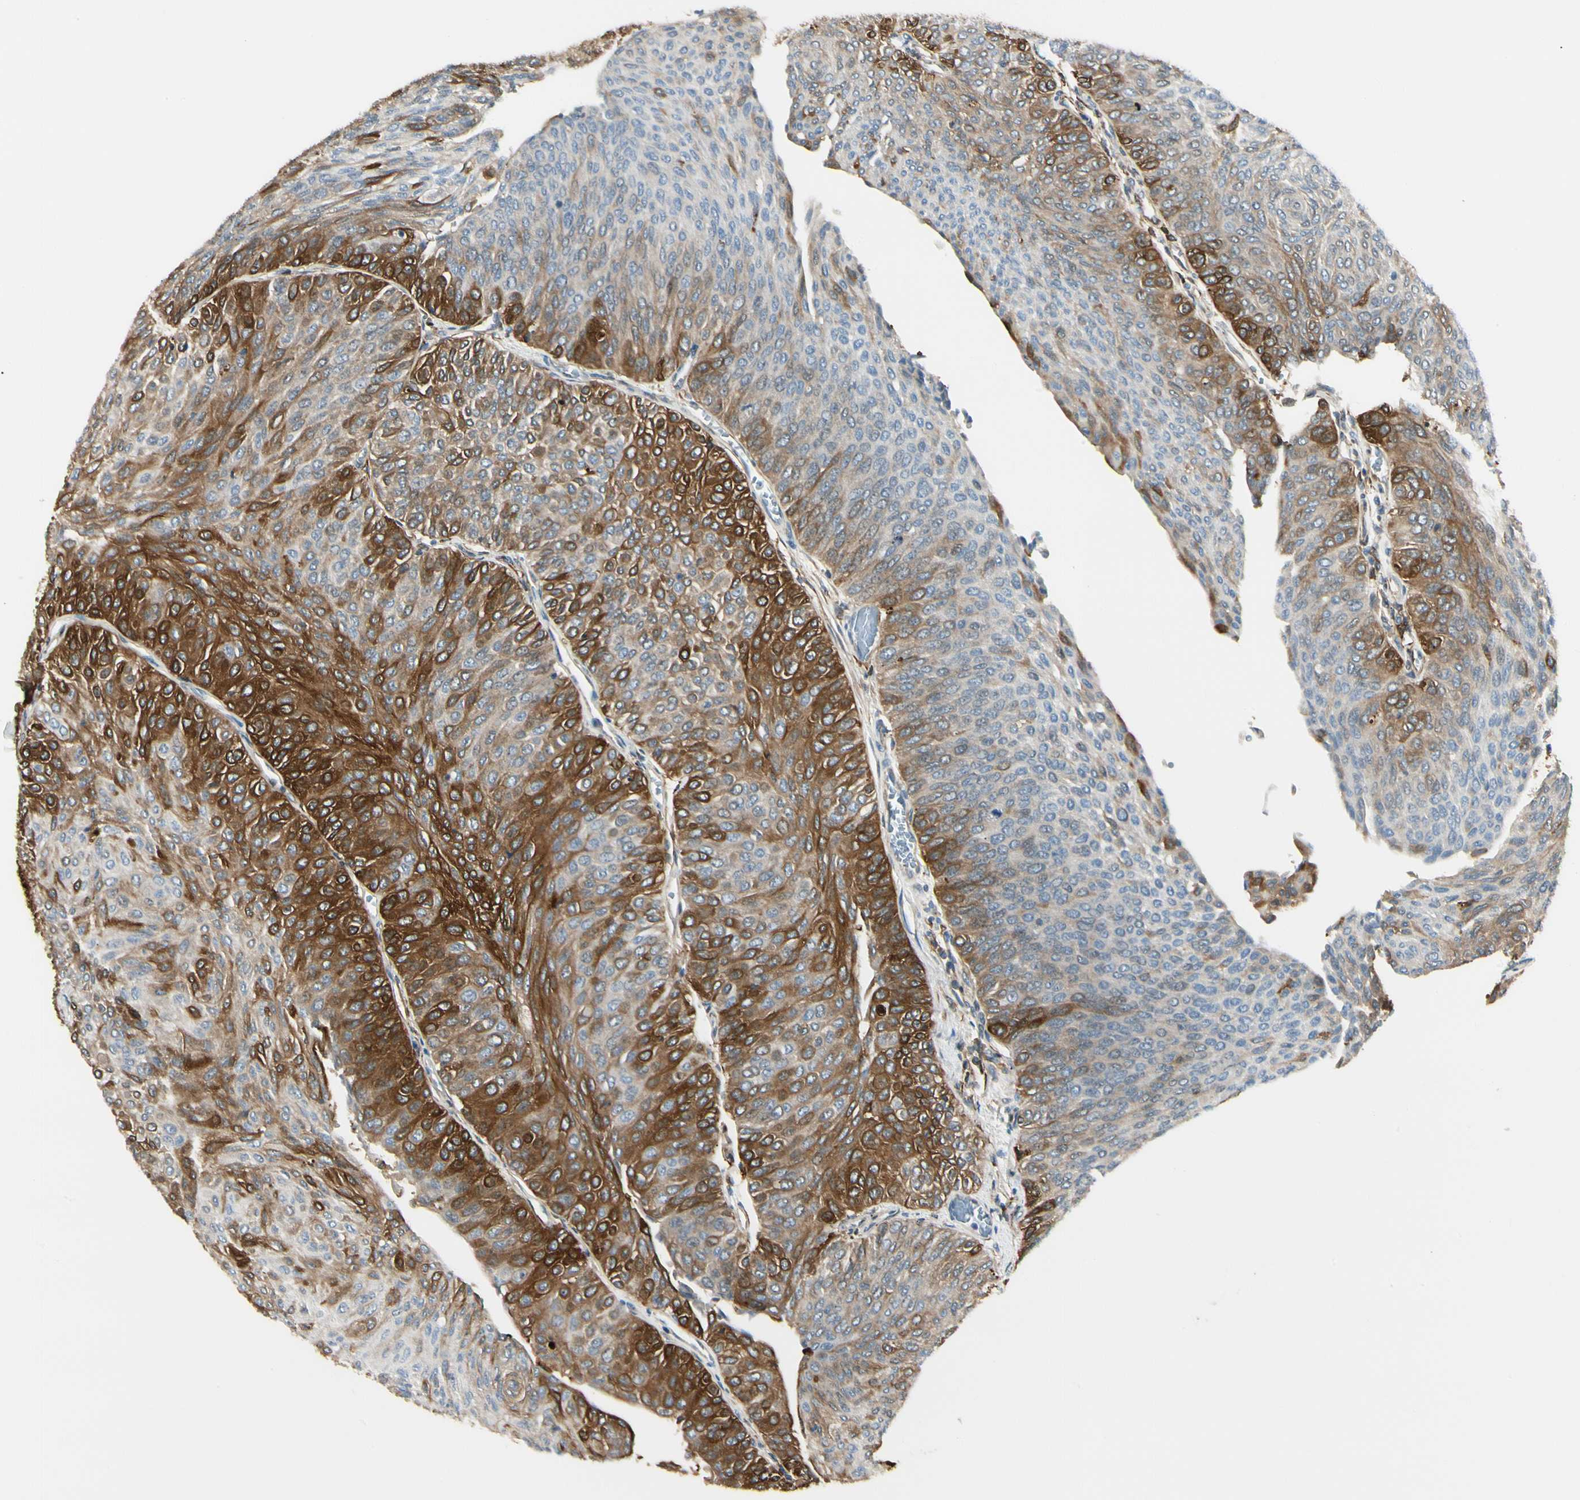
{"staining": {"intensity": "strong", "quantity": "25%-75%", "location": "cytoplasmic/membranous"}, "tissue": "urothelial cancer", "cell_type": "Tumor cells", "image_type": "cancer", "snomed": [{"axis": "morphology", "description": "Urothelial carcinoma, Low grade"}, {"axis": "topography", "description": "Urinary bladder"}], "caption": "Tumor cells reveal high levels of strong cytoplasmic/membranous positivity in about 25%-75% of cells in human low-grade urothelial carcinoma.", "gene": "FTH1", "patient": {"sex": "male", "age": 78}}